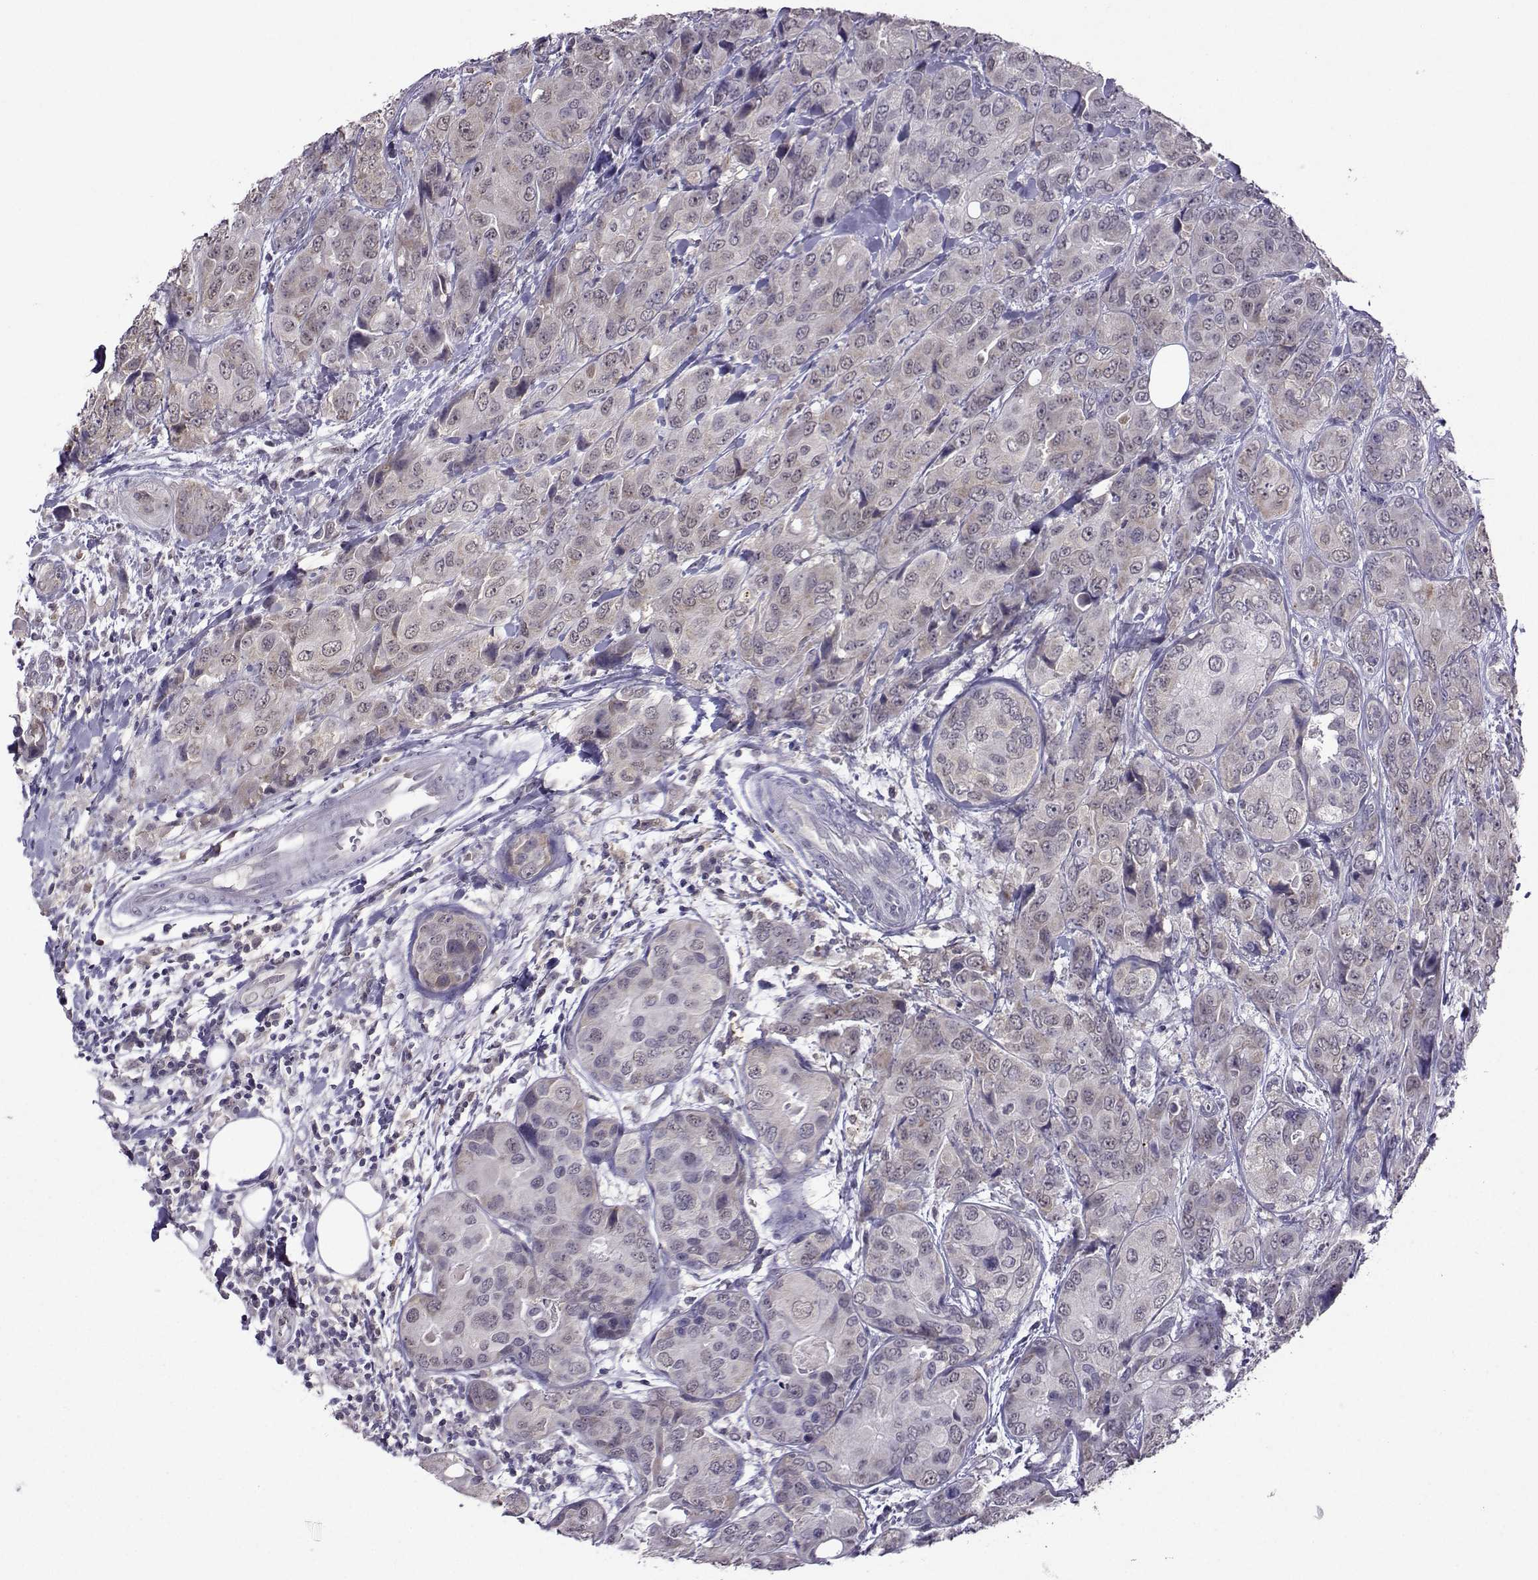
{"staining": {"intensity": "weak", "quantity": "25%-75%", "location": "cytoplasmic/membranous"}, "tissue": "breast cancer", "cell_type": "Tumor cells", "image_type": "cancer", "snomed": [{"axis": "morphology", "description": "Duct carcinoma"}, {"axis": "topography", "description": "Breast"}], "caption": "Immunohistochemistry (IHC) histopathology image of neoplastic tissue: human breast invasive ductal carcinoma stained using immunohistochemistry displays low levels of weak protein expression localized specifically in the cytoplasmic/membranous of tumor cells, appearing as a cytoplasmic/membranous brown color.", "gene": "DDX20", "patient": {"sex": "female", "age": 43}}